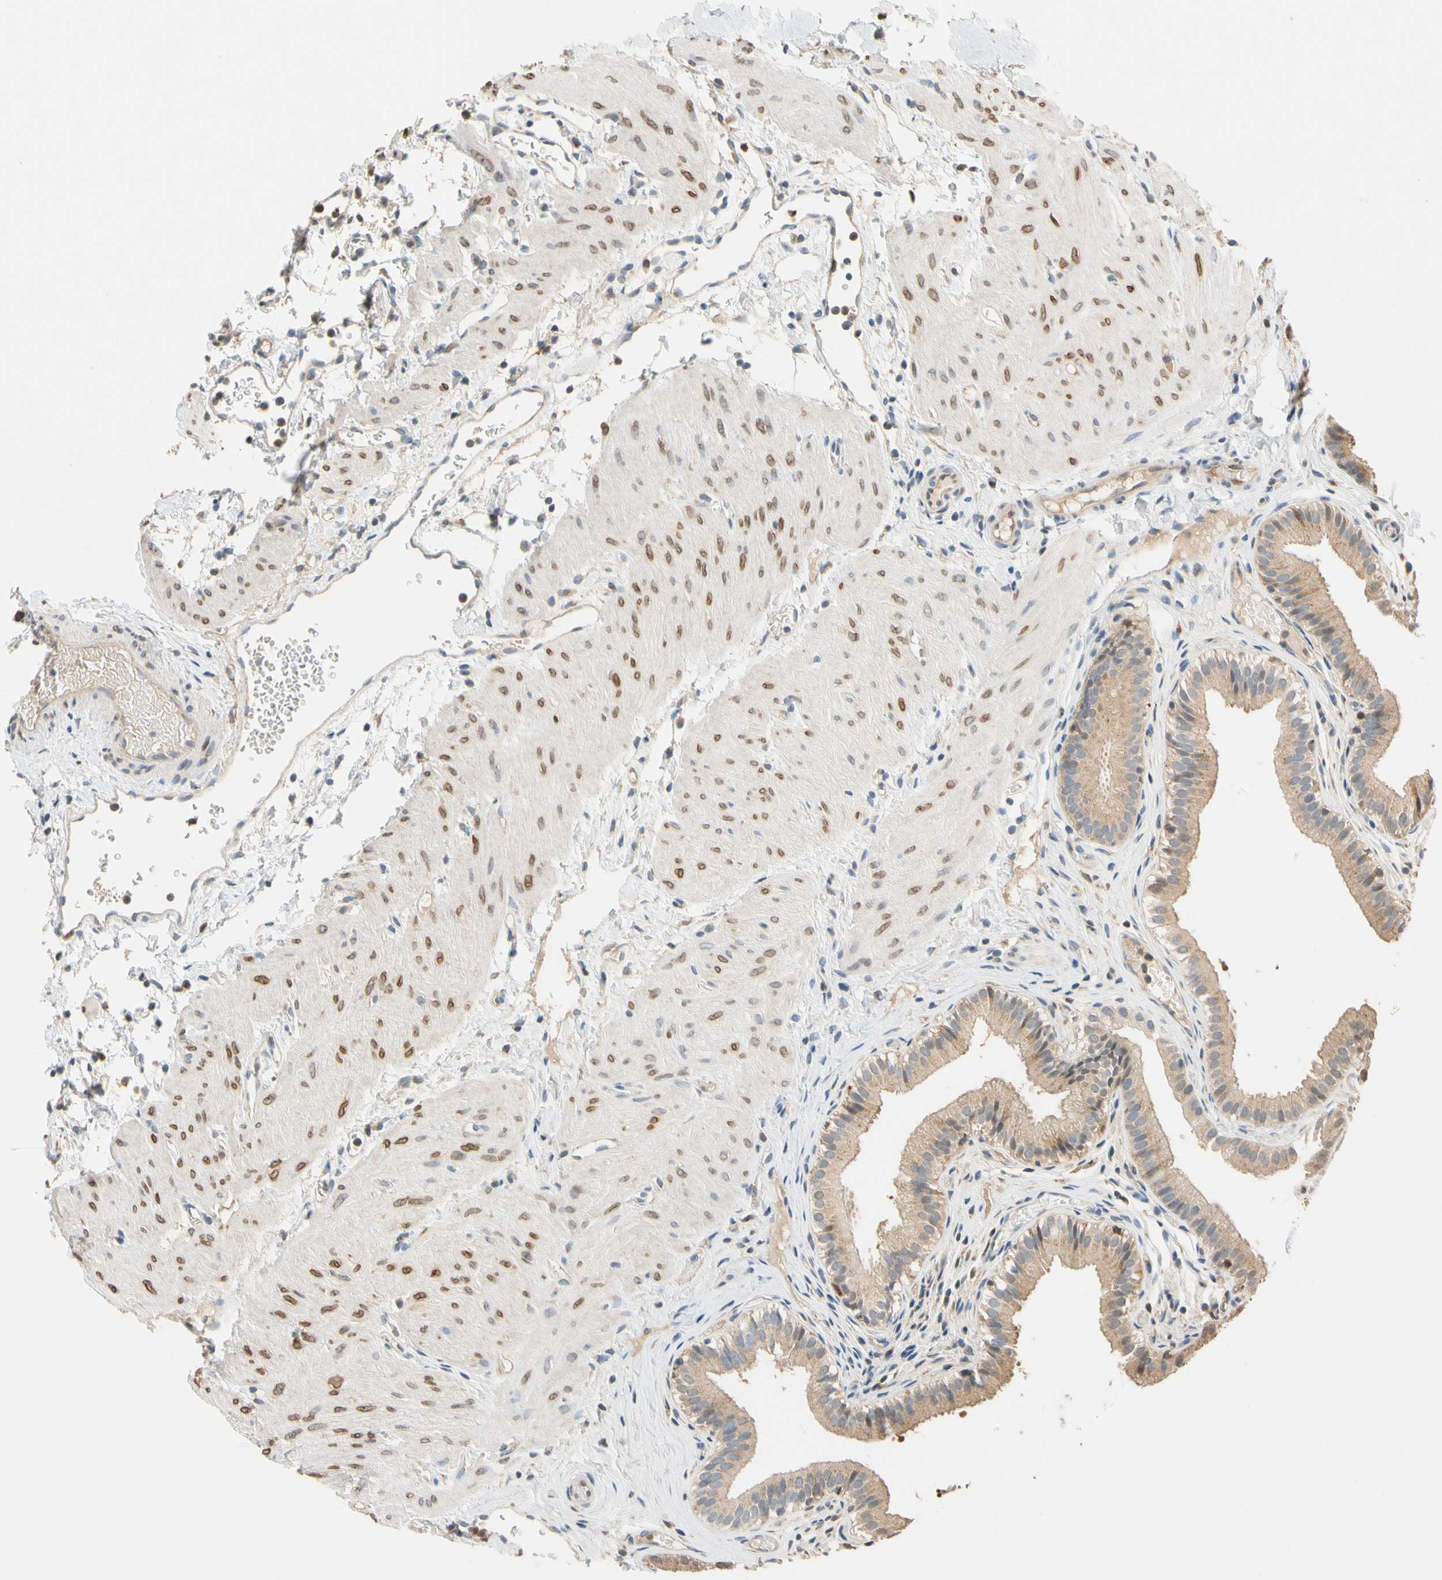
{"staining": {"intensity": "moderate", "quantity": ">75%", "location": "cytoplasmic/membranous"}, "tissue": "gallbladder", "cell_type": "Glandular cells", "image_type": "normal", "snomed": [{"axis": "morphology", "description": "Normal tissue, NOS"}, {"axis": "topography", "description": "Gallbladder"}], "caption": "The immunohistochemical stain highlights moderate cytoplasmic/membranous positivity in glandular cells of normal gallbladder. Nuclei are stained in blue.", "gene": "GPSM2", "patient": {"sex": "female", "age": 26}}